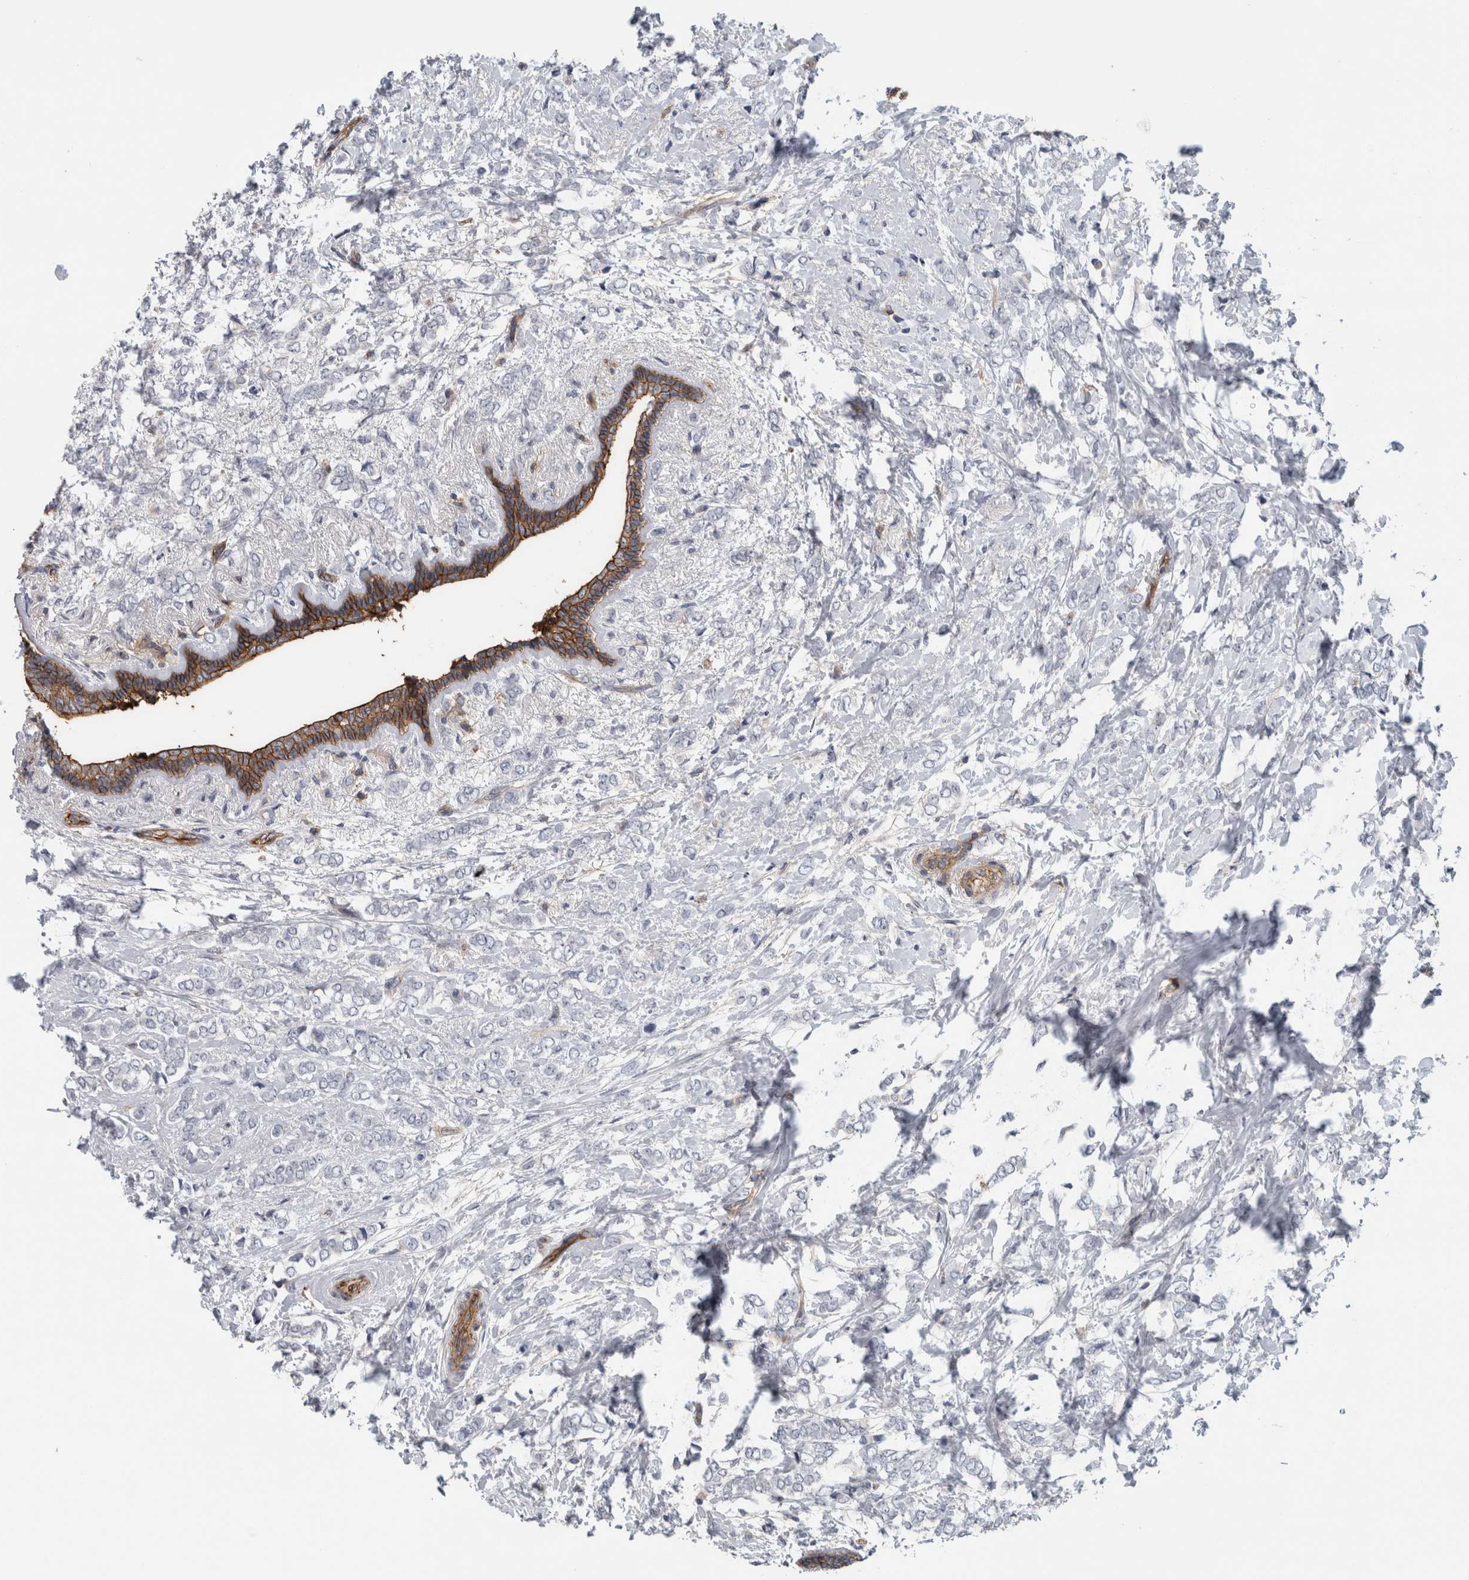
{"staining": {"intensity": "negative", "quantity": "none", "location": "none"}, "tissue": "breast cancer", "cell_type": "Tumor cells", "image_type": "cancer", "snomed": [{"axis": "morphology", "description": "Normal tissue, NOS"}, {"axis": "morphology", "description": "Lobular carcinoma"}, {"axis": "topography", "description": "Breast"}], "caption": "DAB immunohistochemical staining of human breast cancer displays no significant expression in tumor cells.", "gene": "CD59", "patient": {"sex": "female", "age": 47}}